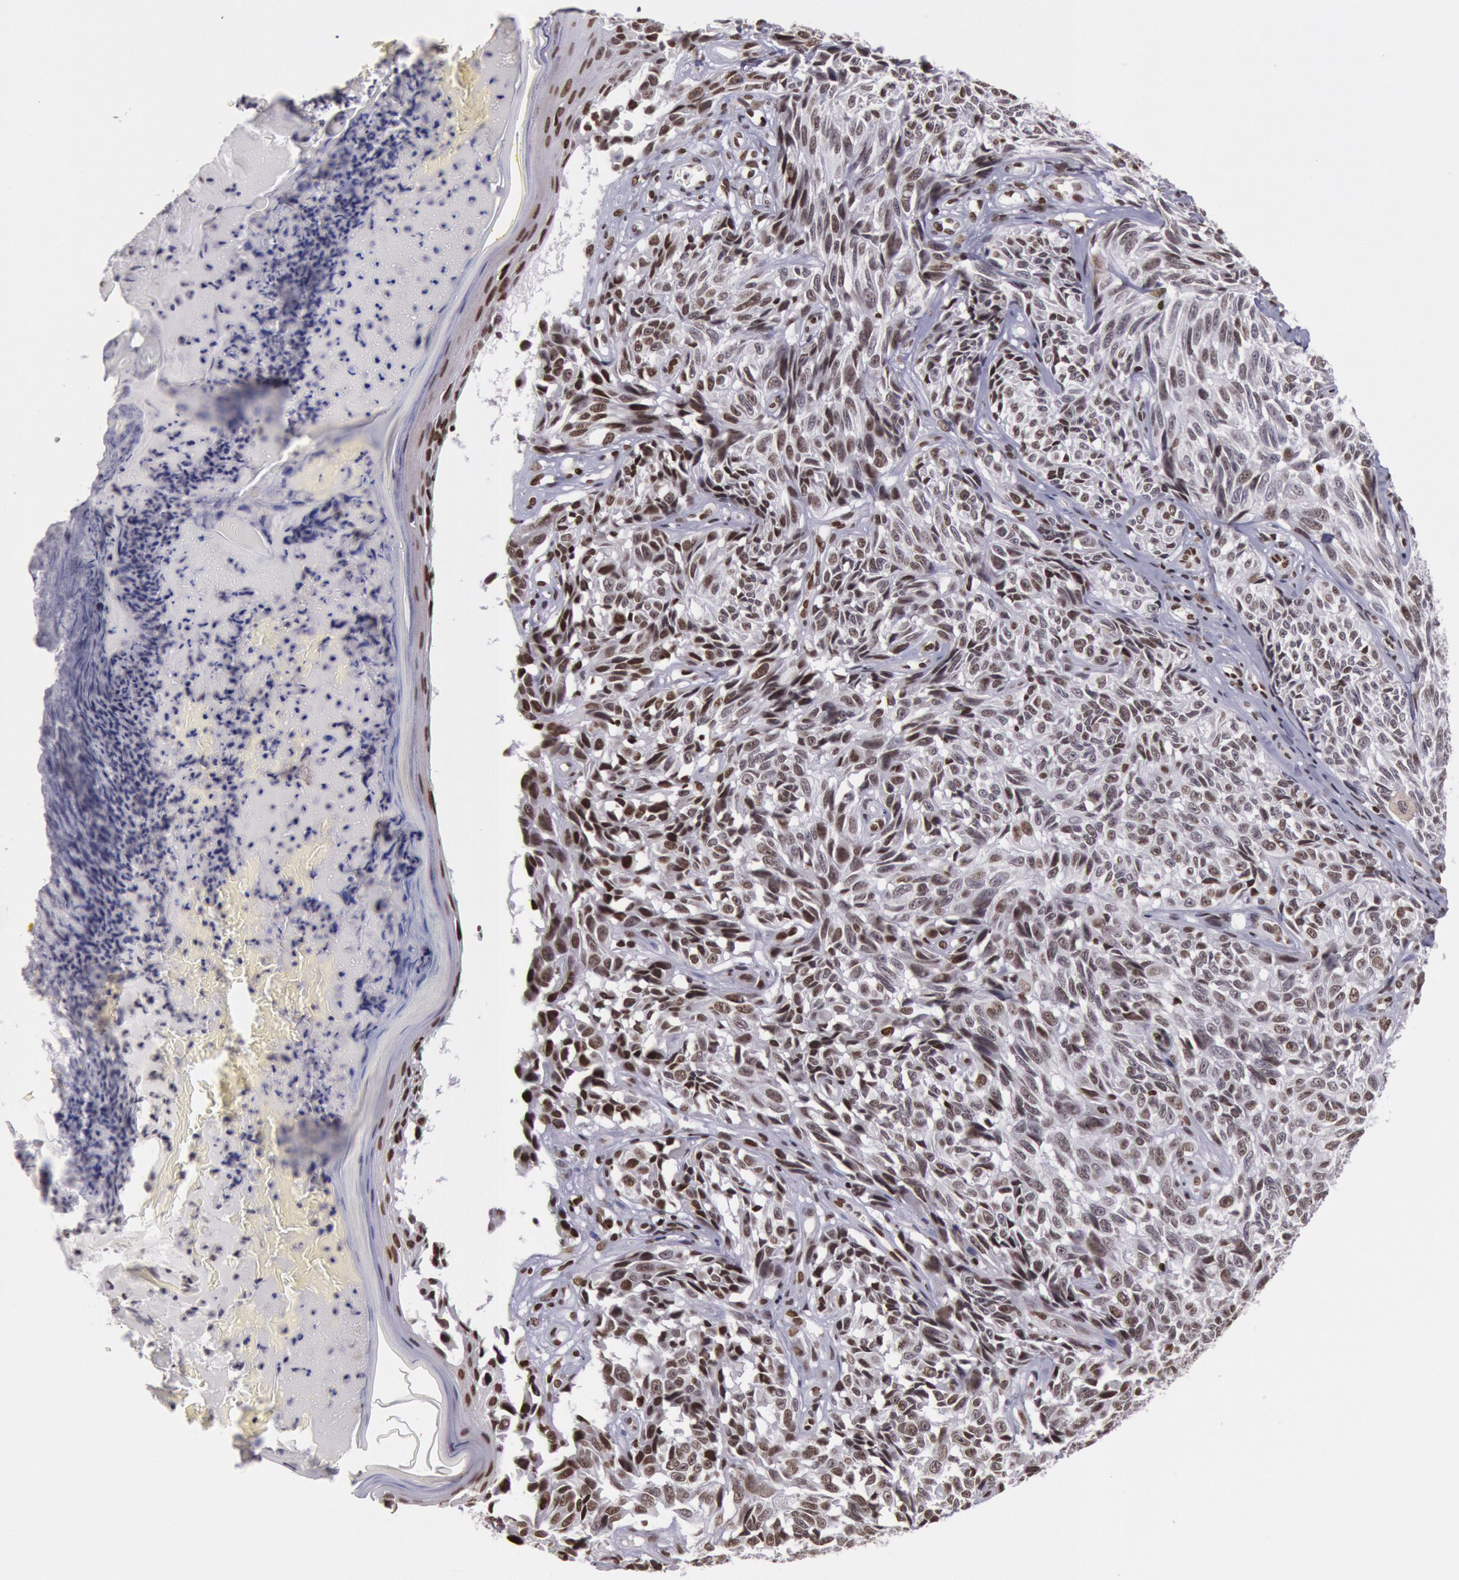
{"staining": {"intensity": "moderate", "quantity": ">75%", "location": "nuclear"}, "tissue": "melanoma", "cell_type": "Tumor cells", "image_type": "cancer", "snomed": [{"axis": "morphology", "description": "Malignant melanoma, NOS"}, {"axis": "topography", "description": "Skin"}], "caption": "Tumor cells show medium levels of moderate nuclear staining in about >75% of cells in human melanoma.", "gene": "NKAP", "patient": {"sex": "male", "age": 67}}